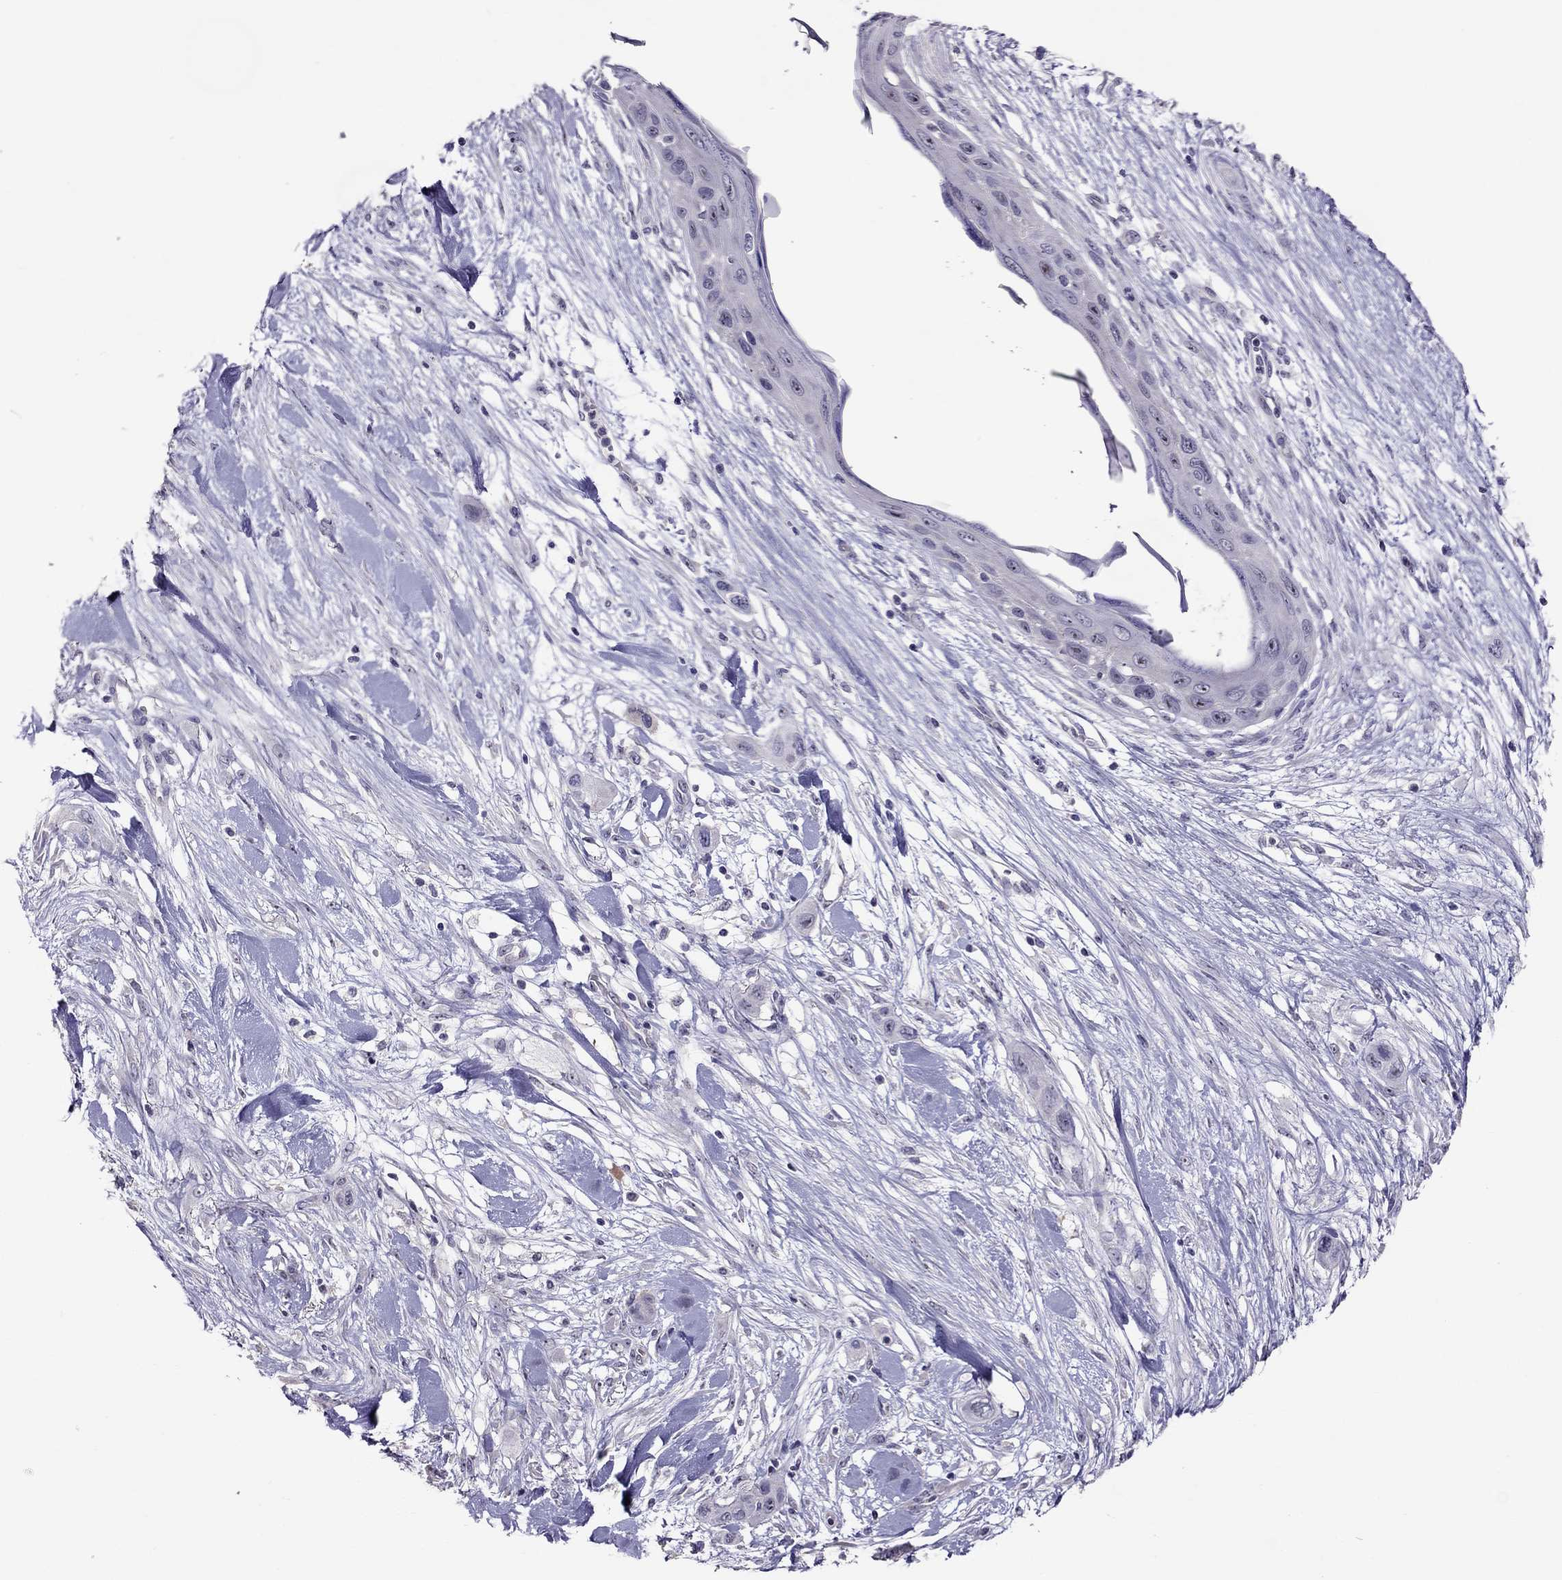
{"staining": {"intensity": "negative", "quantity": "none", "location": "none"}, "tissue": "skin cancer", "cell_type": "Tumor cells", "image_type": "cancer", "snomed": [{"axis": "morphology", "description": "Squamous cell carcinoma, NOS"}, {"axis": "topography", "description": "Skin"}], "caption": "Tumor cells are negative for protein expression in human skin cancer (squamous cell carcinoma). (DAB (3,3'-diaminobenzidine) IHC visualized using brightfield microscopy, high magnification).", "gene": "LRRC46", "patient": {"sex": "male", "age": 79}}